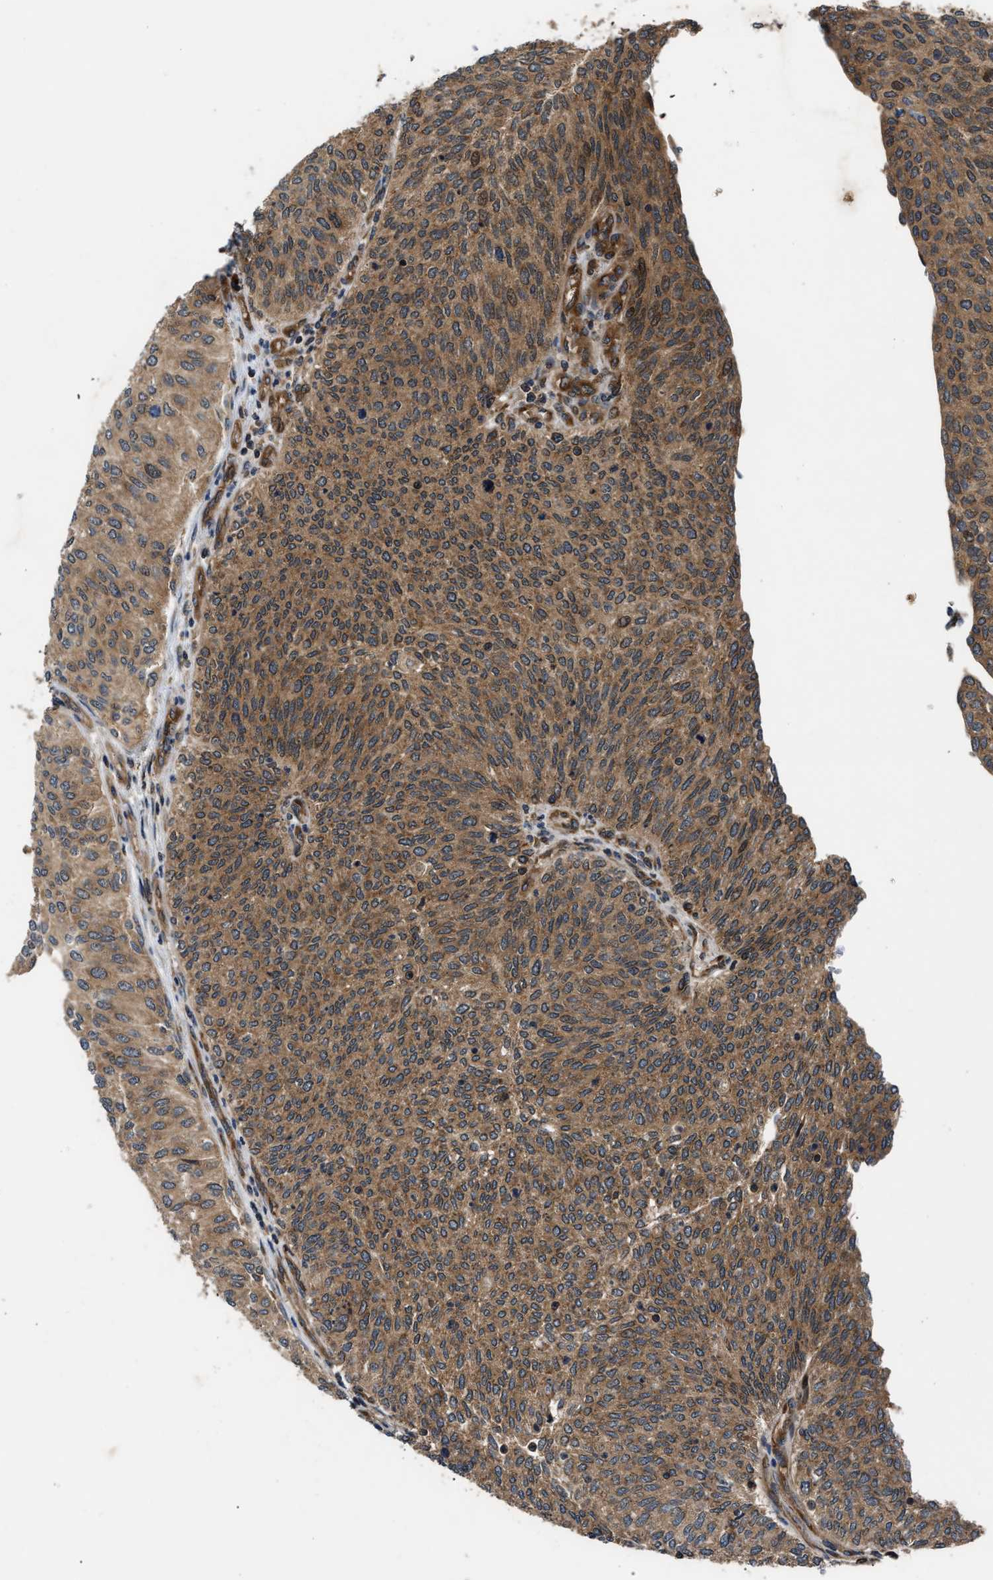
{"staining": {"intensity": "moderate", "quantity": ">75%", "location": "cytoplasmic/membranous"}, "tissue": "urothelial cancer", "cell_type": "Tumor cells", "image_type": "cancer", "snomed": [{"axis": "morphology", "description": "Urothelial carcinoma, Low grade"}, {"axis": "topography", "description": "Urinary bladder"}], "caption": "Immunohistochemical staining of urothelial cancer displays medium levels of moderate cytoplasmic/membranous expression in approximately >75% of tumor cells.", "gene": "PNPLA8", "patient": {"sex": "female", "age": 79}}